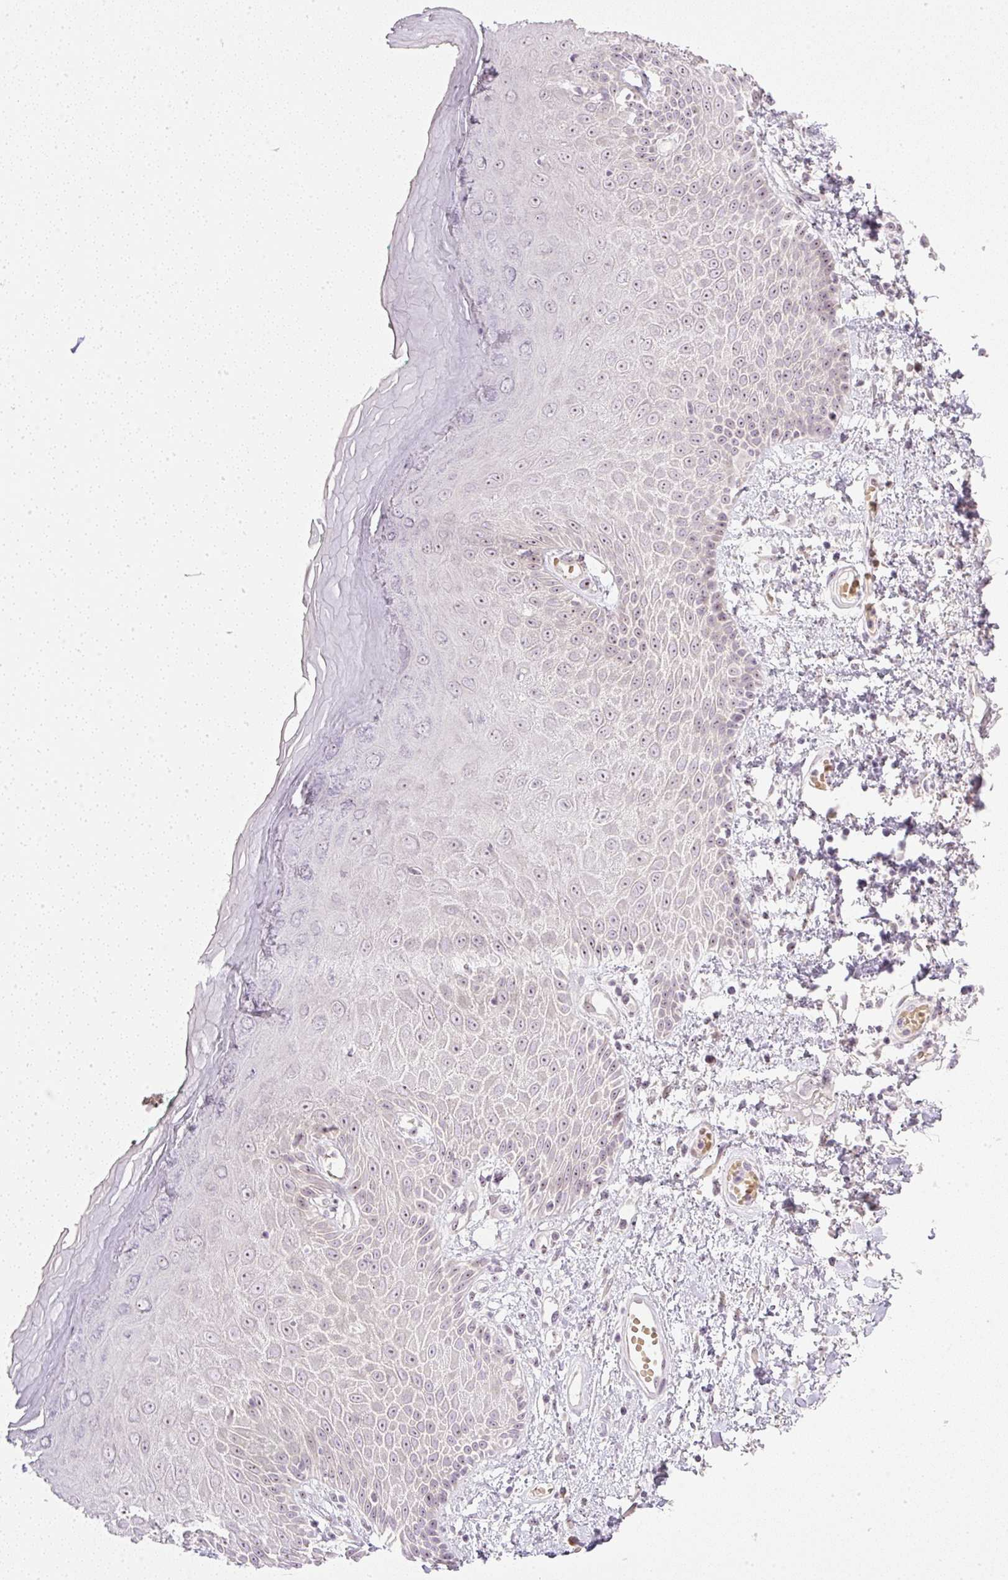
{"staining": {"intensity": "weak", "quantity": "25%-75%", "location": "cytoplasmic/membranous,nuclear"}, "tissue": "skin", "cell_type": "Epidermal cells", "image_type": "normal", "snomed": [{"axis": "morphology", "description": "Normal tissue, NOS"}, {"axis": "topography", "description": "Anal"}, {"axis": "topography", "description": "Peripheral nerve tissue"}], "caption": "Normal skin shows weak cytoplasmic/membranous,nuclear positivity in about 25%-75% of epidermal cells, visualized by immunohistochemistry.", "gene": "AAR2", "patient": {"sex": "male", "age": 78}}